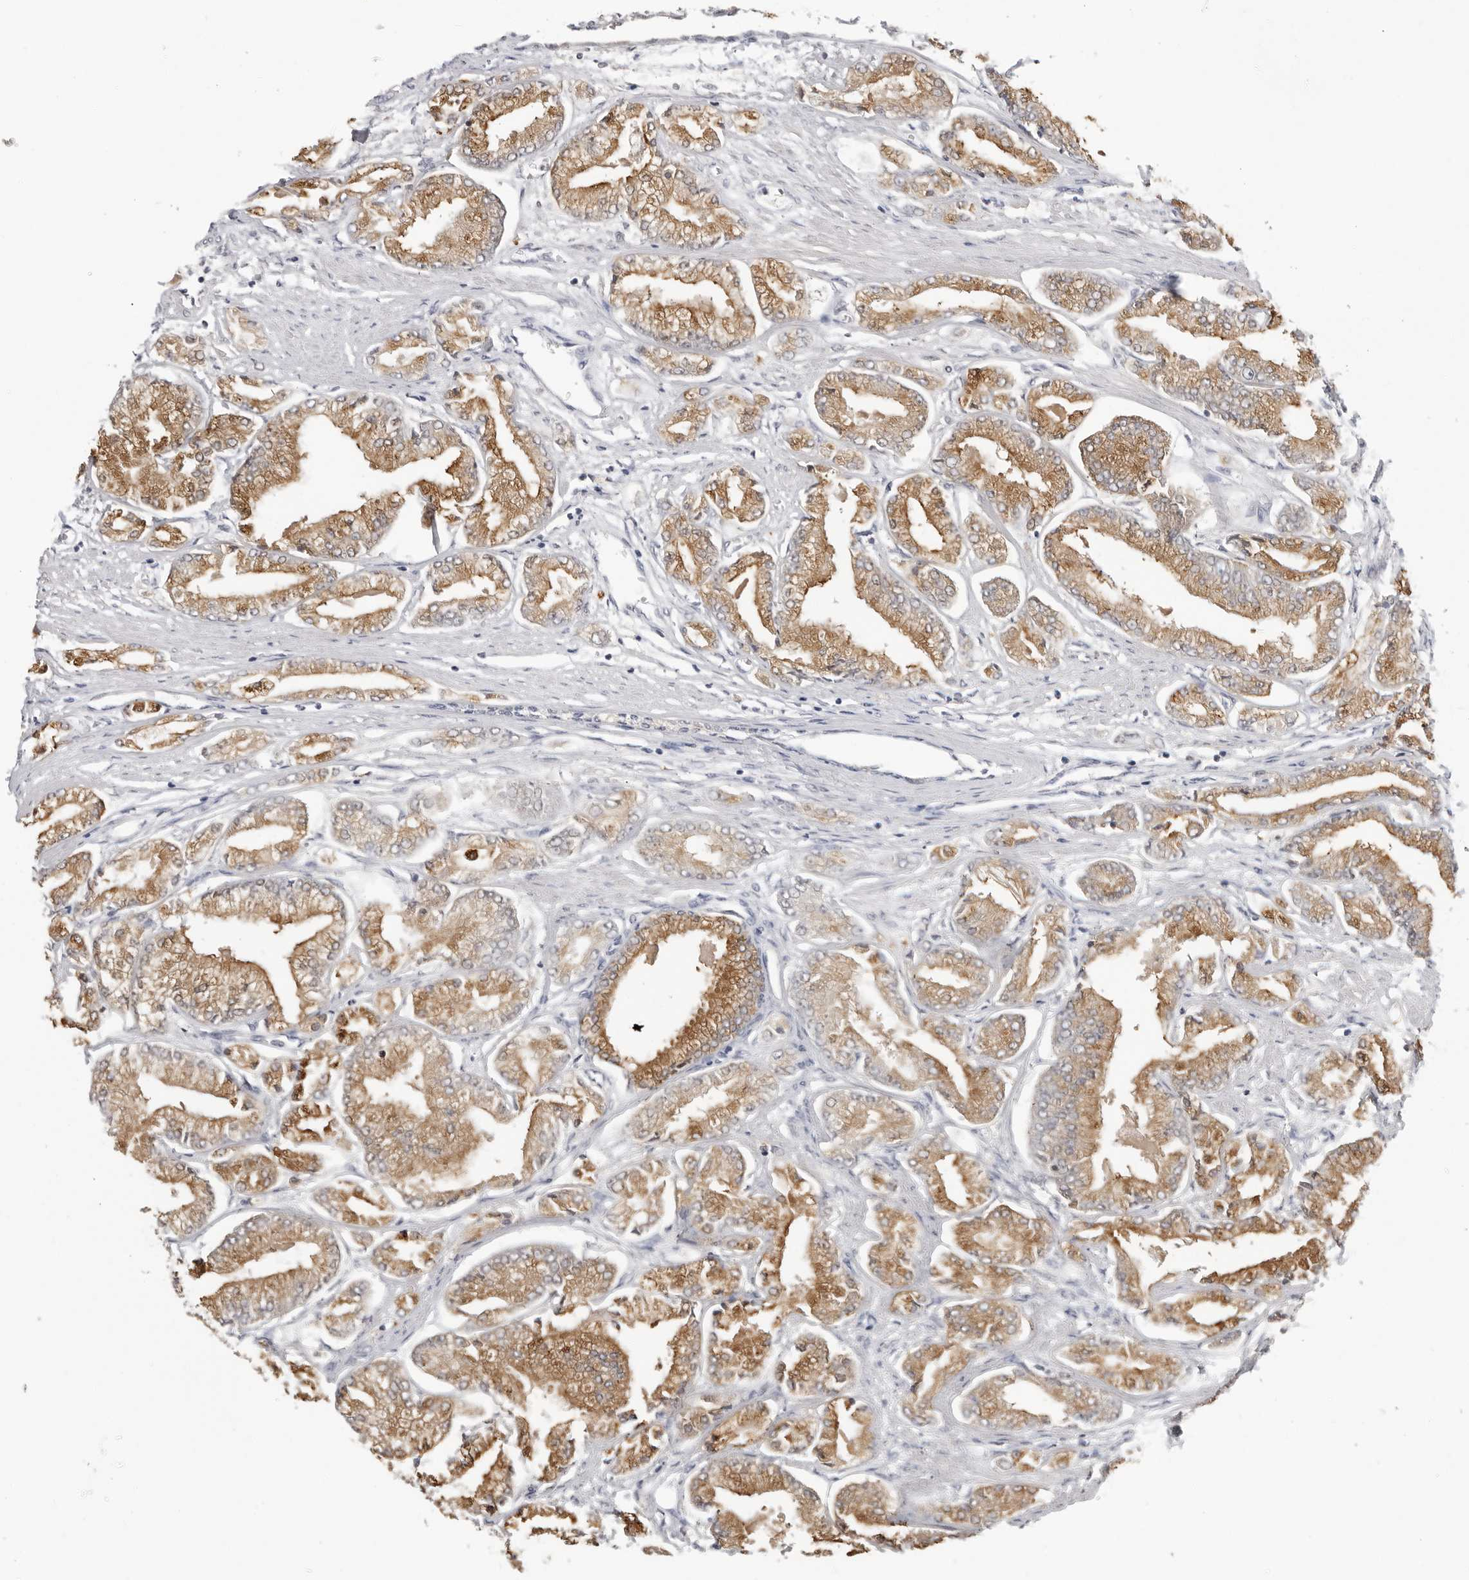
{"staining": {"intensity": "moderate", "quantity": ">75%", "location": "cytoplasmic/membranous"}, "tissue": "prostate cancer", "cell_type": "Tumor cells", "image_type": "cancer", "snomed": [{"axis": "morphology", "description": "Adenocarcinoma, Low grade"}, {"axis": "topography", "description": "Prostate"}], "caption": "Immunohistochemistry histopathology image of human prostate cancer stained for a protein (brown), which shows medium levels of moderate cytoplasmic/membranous positivity in approximately >75% of tumor cells.", "gene": "ZNF502", "patient": {"sex": "male", "age": 52}}